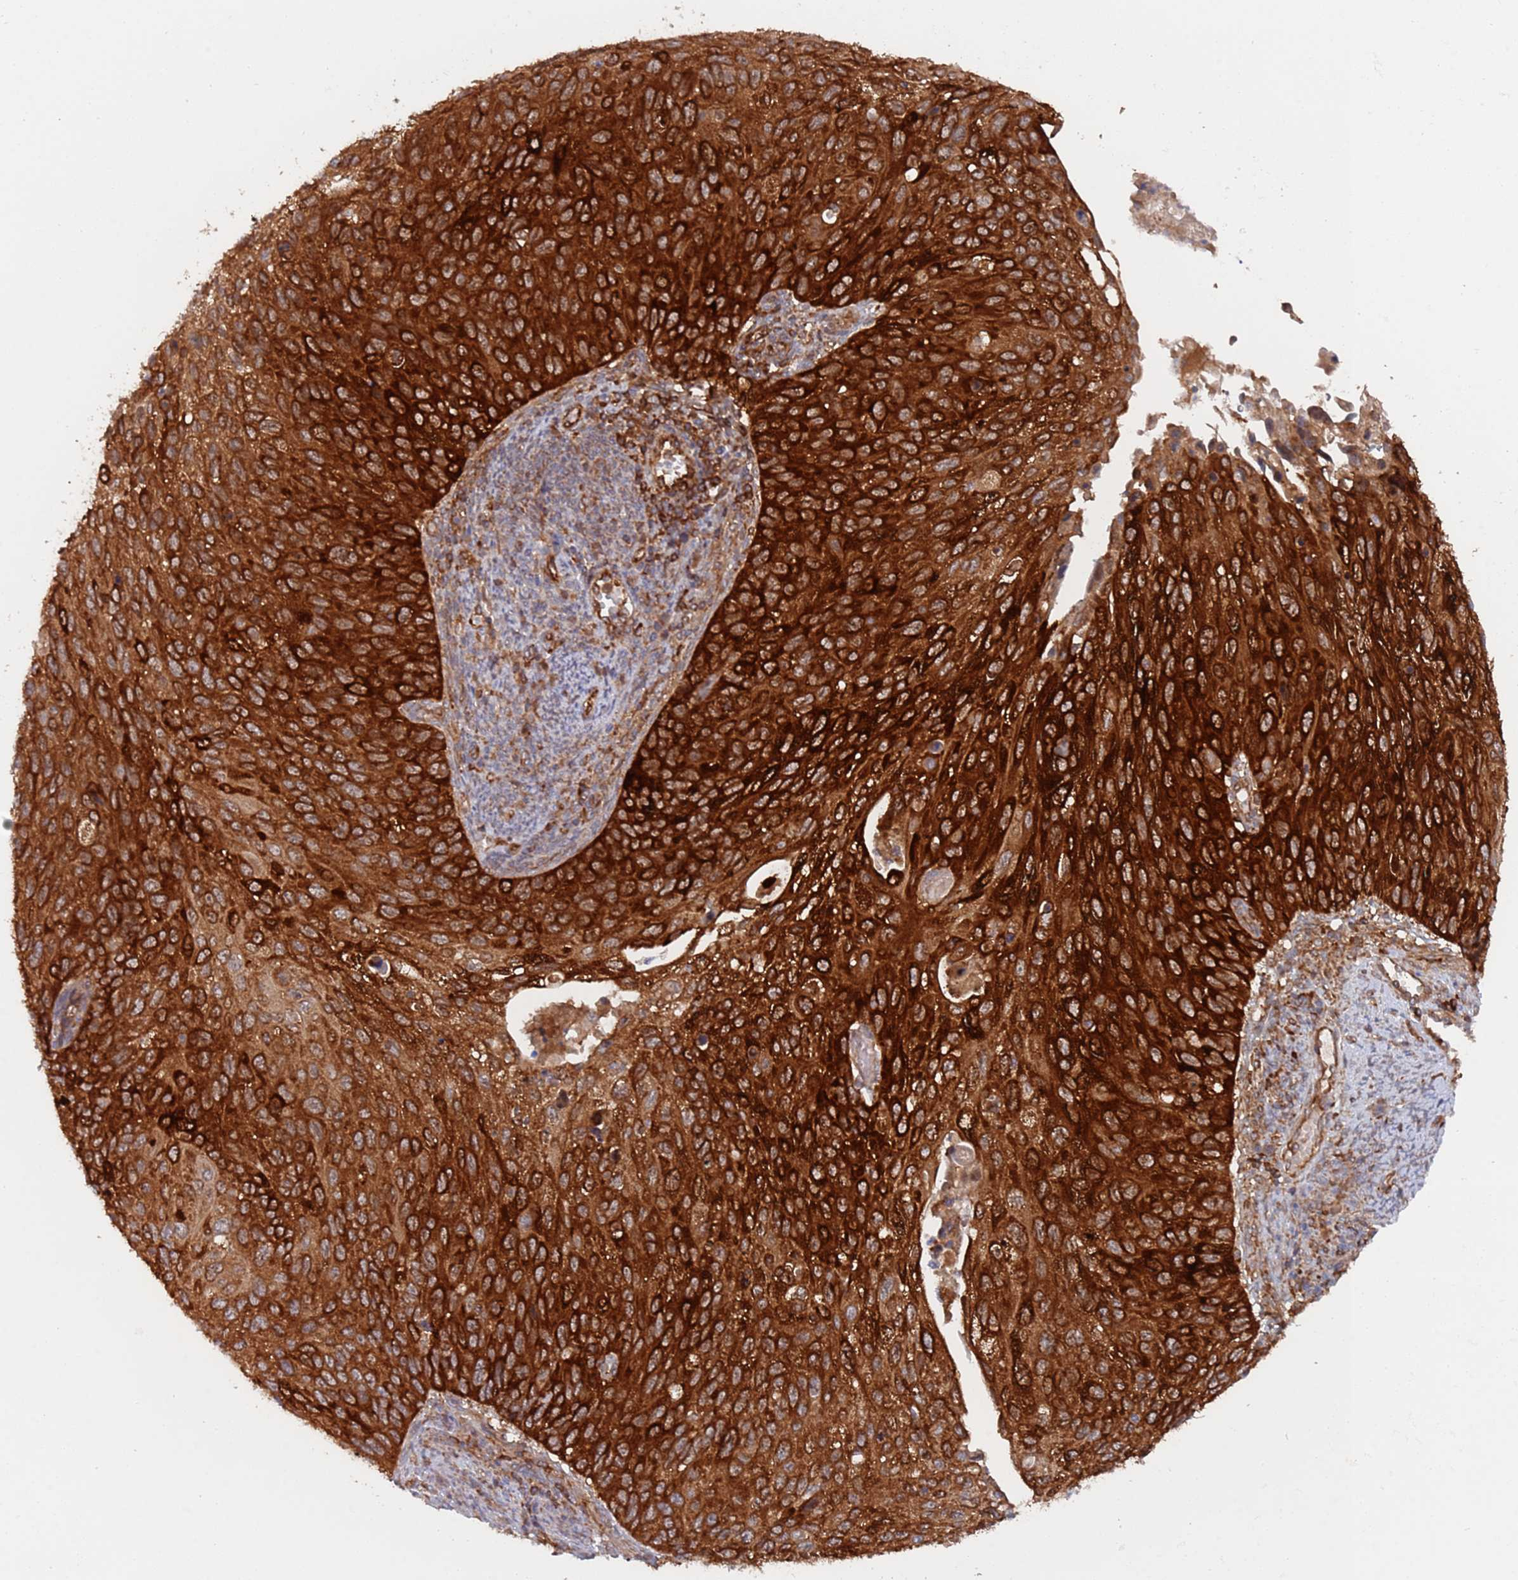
{"staining": {"intensity": "strong", "quantity": ">75%", "location": "cytoplasmic/membranous"}, "tissue": "cervical cancer", "cell_type": "Tumor cells", "image_type": "cancer", "snomed": [{"axis": "morphology", "description": "Squamous cell carcinoma, NOS"}, {"axis": "topography", "description": "Cervix"}], "caption": "Brown immunohistochemical staining in human cervical squamous cell carcinoma shows strong cytoplasmic/membranous expression in approximately >75% of tumor cells.", "gene": "DDX60", "patient": {"sex": "female", "age": 70}}